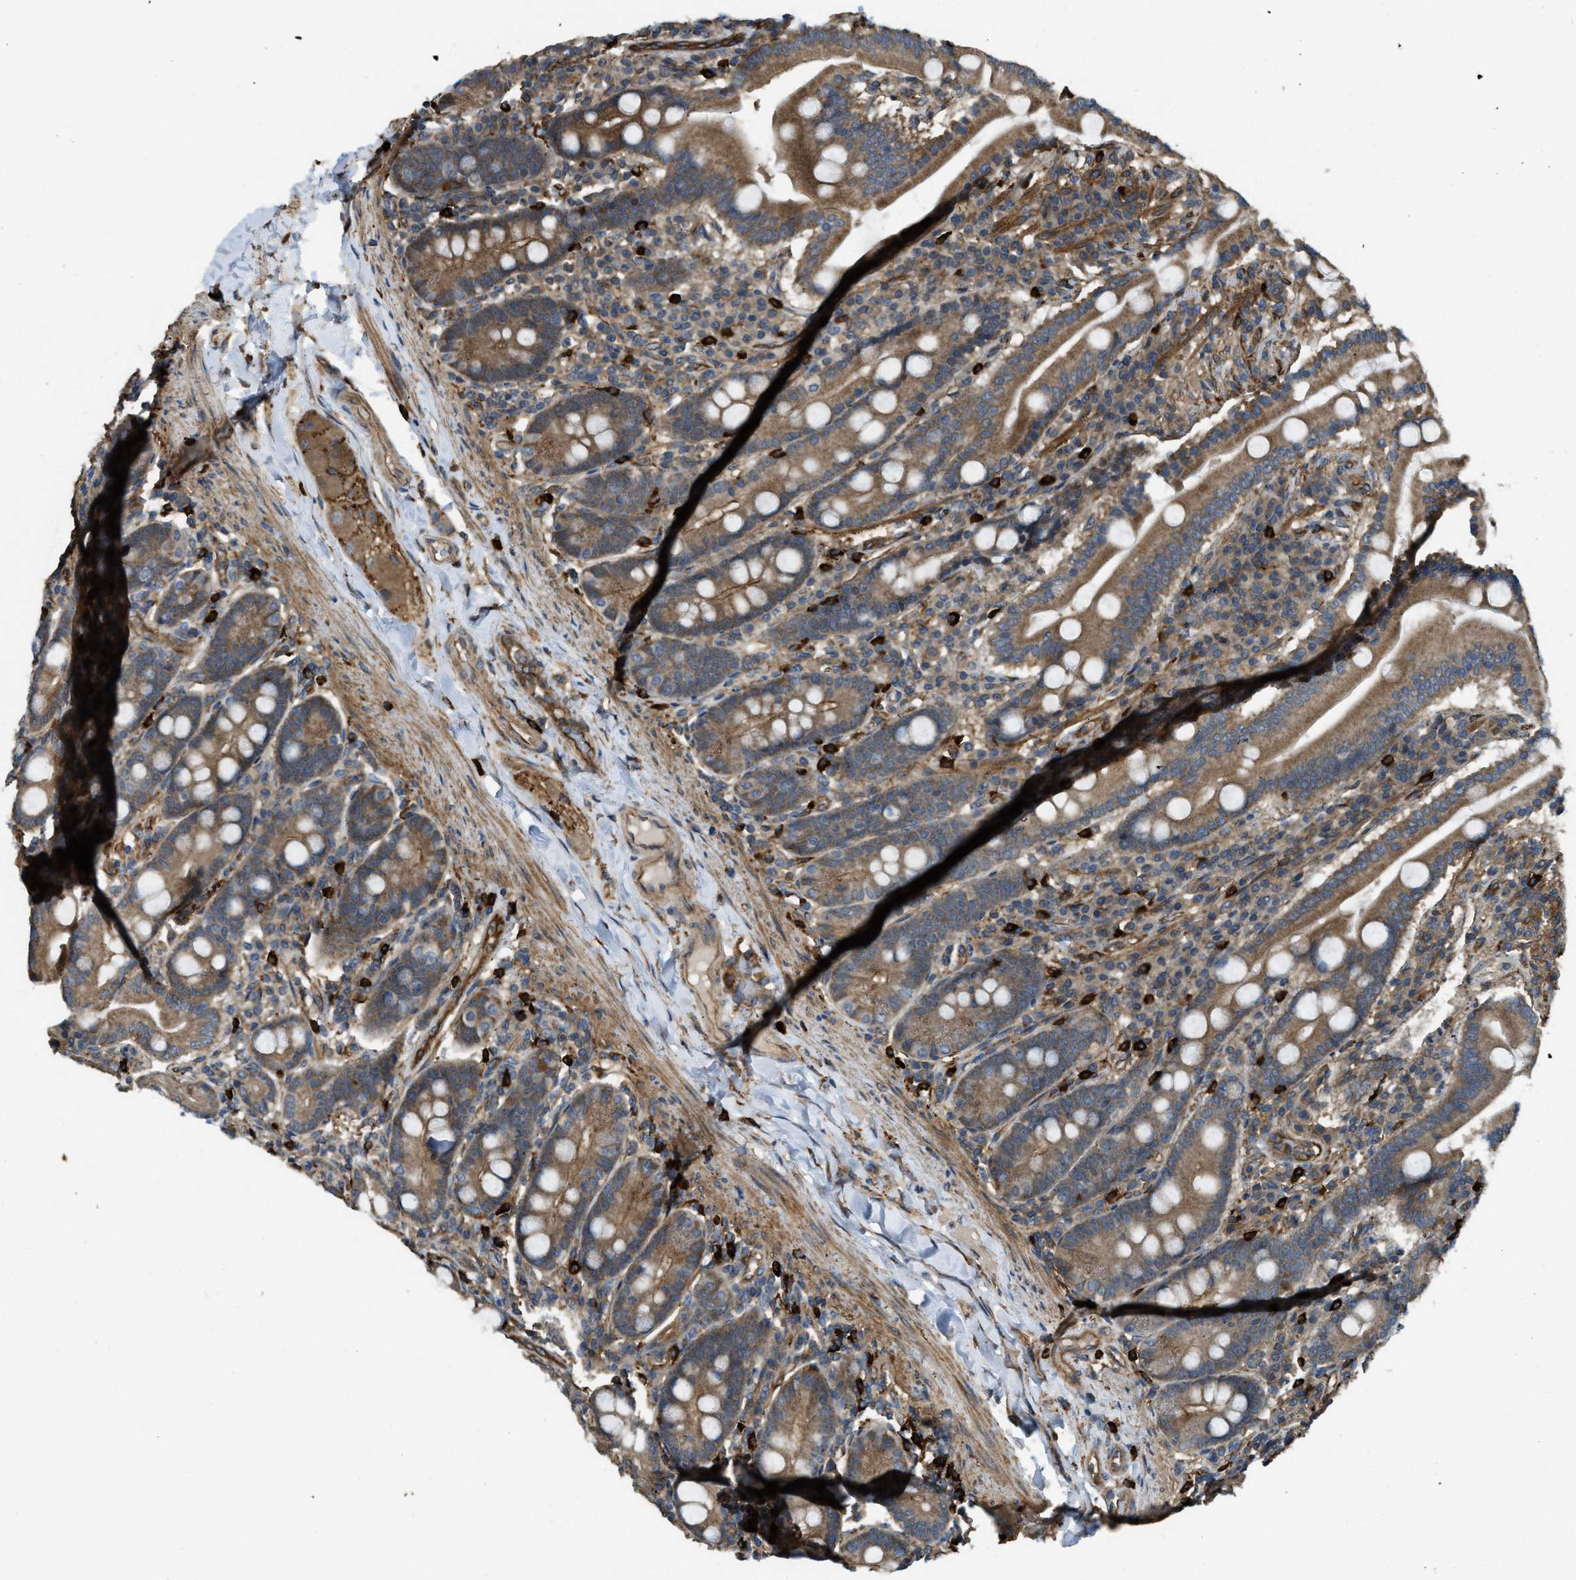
{"staining": {"intensity": "strong", "quantity": ">75%", "location": "cytoplasmic/membranous"}, "tissue": "duodenum", "cell_type": "Glandular cells", "image_type": "normal", "snomed": [{"axis": "morphology", "description": "Normal tissue, NOS"}, {"axis": "topography", "description": "Duodenum"}], "caption": "This image demonstrates immunohistochemistry (IHC) staining of normal human duodenum, with high strong cytoplasmic/membranous staining in approximately >75% of glandular cells.", "gene": "BAG4", "patient": {"sex": "male", "age": 50}}